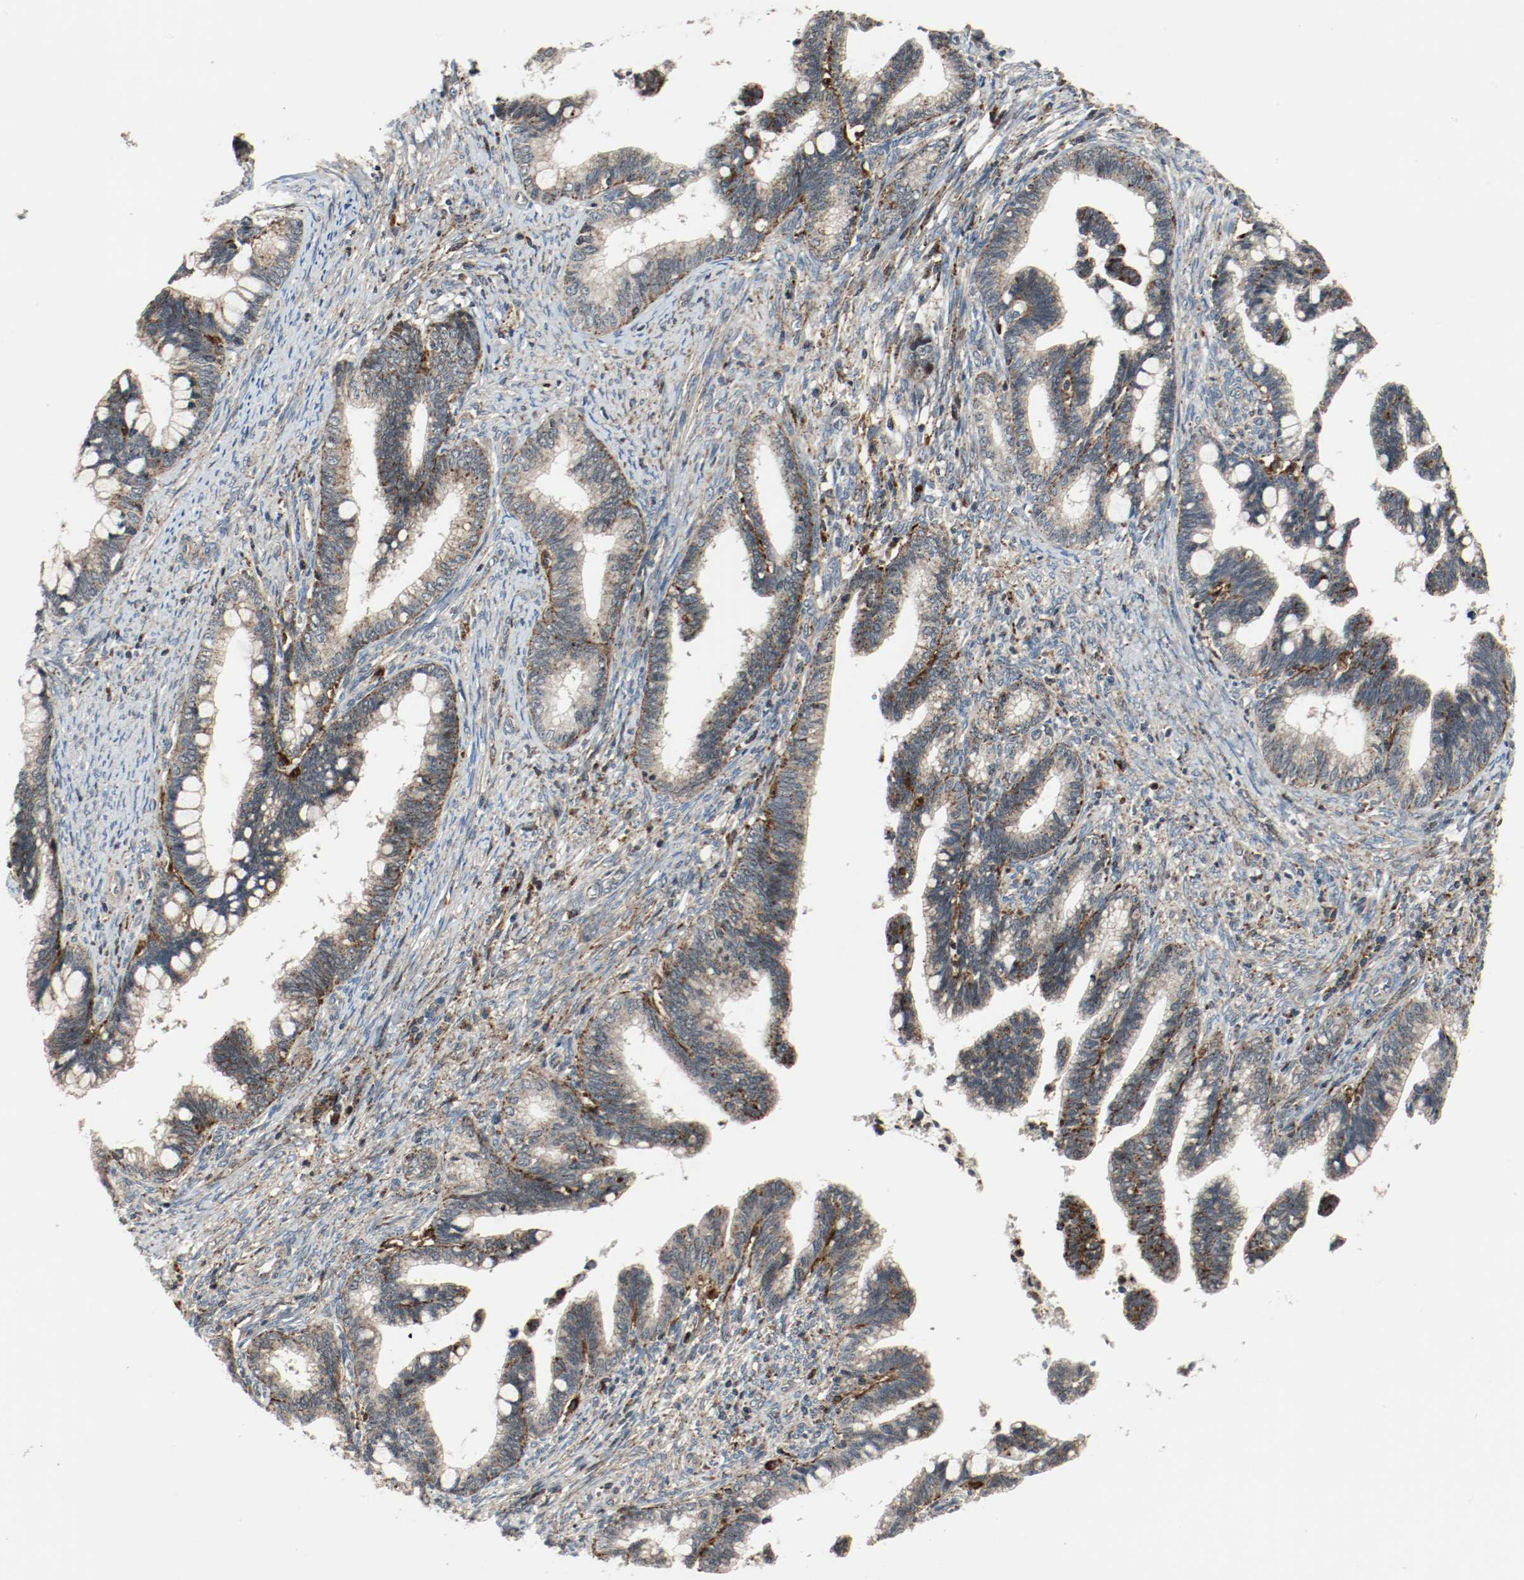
{"staining": {"intensity": "moderate", "quantity": ">75%", "location": "cytoplasmic/membranous"}, "tissue": "cervical cancer", "cell_type": "Tumor cells", "image_type": "cancer", "snomed": [{"axis": "morphology", "description": "Adenocarcinoma, NOS"}, {"axis": "topography", "description": "Cervix"}], "caption": "A micrograph of cervical adenocarcinoma stained for a protein reveals moderate cytoplasmic/membranous brown staining in tumor cells.", "gene": "LAMP2", "patient": {"sex": "female", "age": 36}}